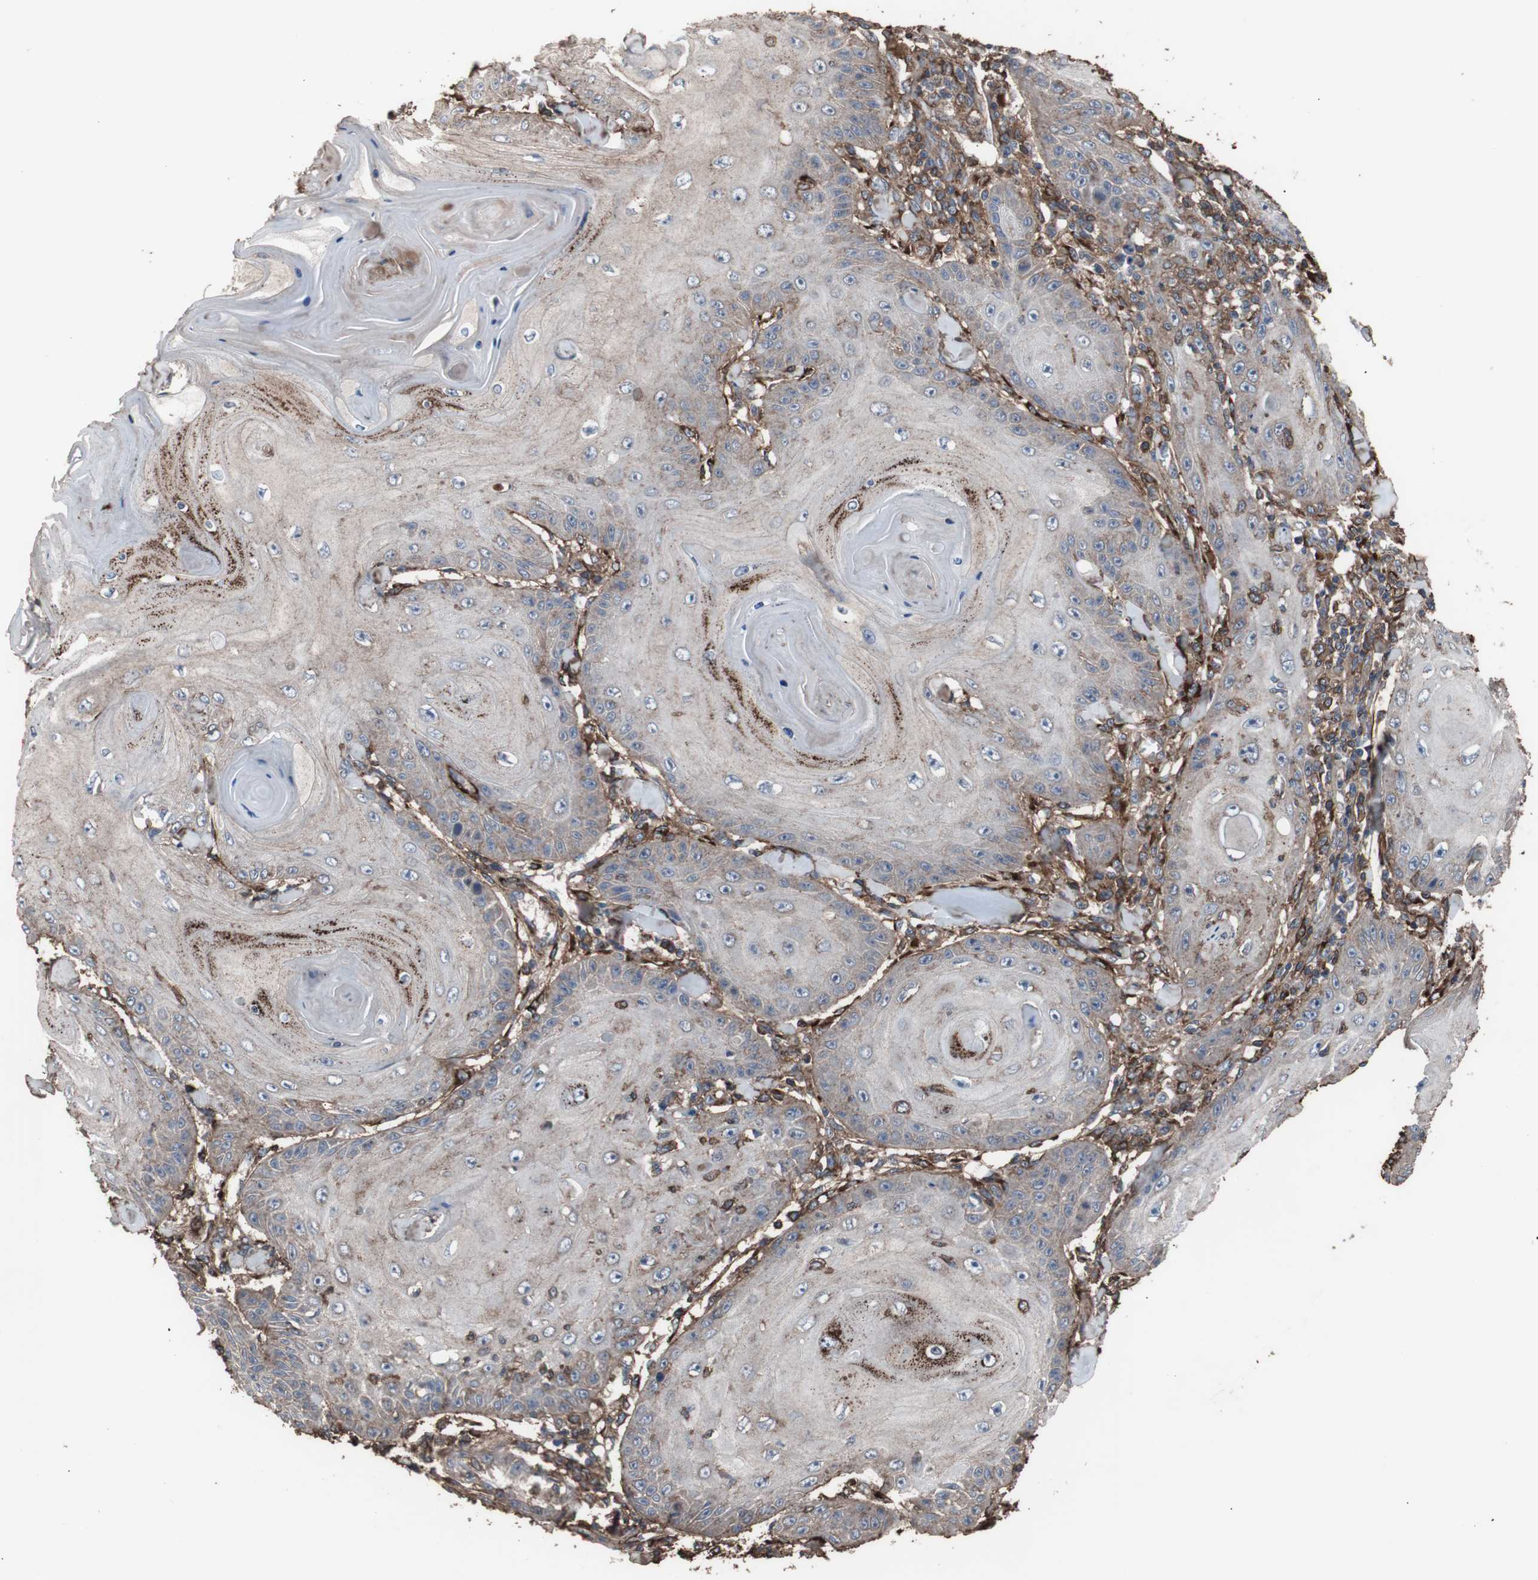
{"staining": {"intensity": "weak", "quantity": "<25%", "location": "cytoplasmic/membranous"}, "tissue": "skin cancer", "cell_type": "Tumor cells", "image_type": "cancer", "snomed": [{"axis": "morphology", "description": "Squamous cell carcinoma, NOS"}, {"axis": "topography", "description": "Skin"}], "caption": "The micrograph exhibits no staining of tumor cells in skin cancer (squamous cell carcinoma).", "gene": "COL6A2", "patient": {"sex": "female", "age": 78}}